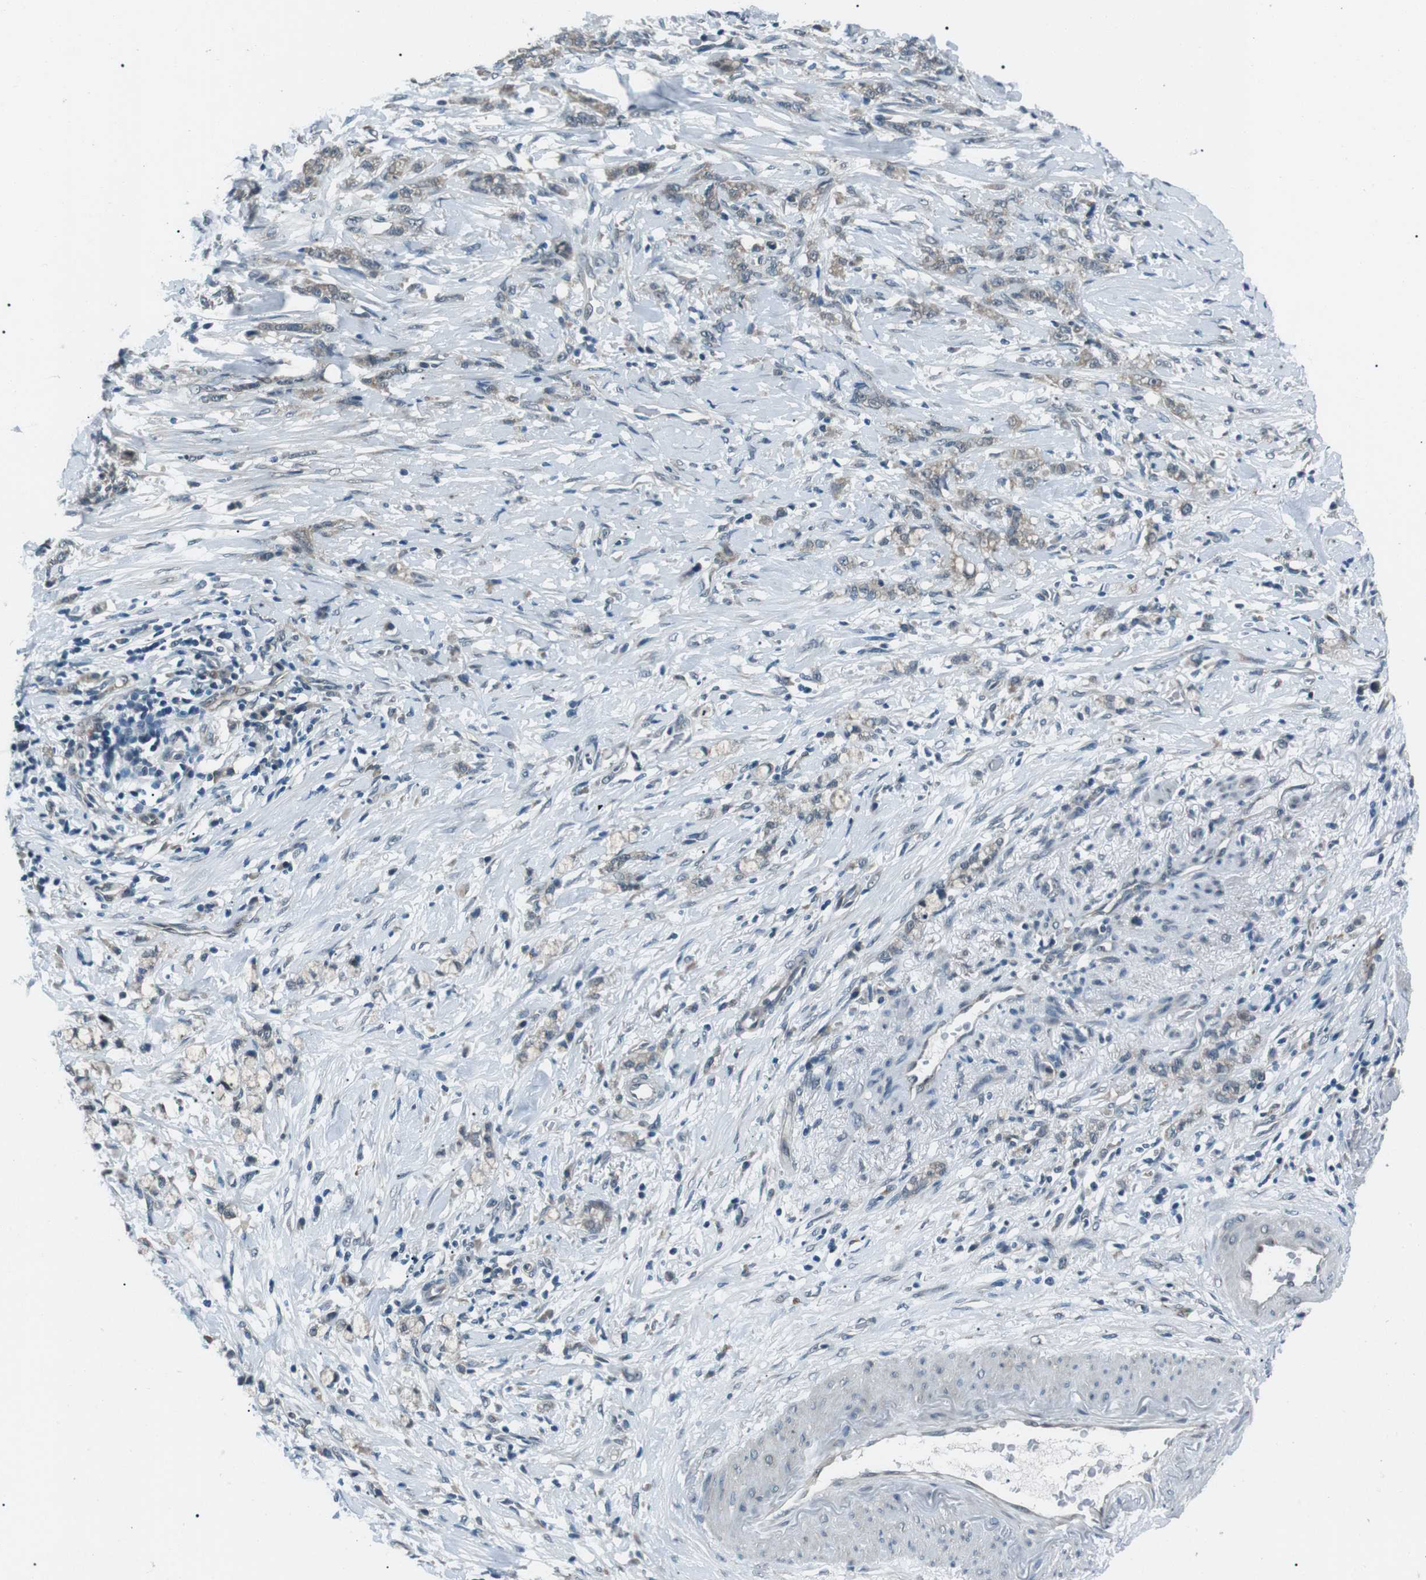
{"staining": {"intensity": "negative", "quantity": "none", "location": "none"}, "tissue": "stomach cancer", "cell_type": "Tumor cells", "image_type": "cancer", "snomed": [{"axis": "morphology", "description": "Adenocarcinoma, NOS"}, {"axis": "topography", "description": "Stomach, lower"}], "caption": "Protein analysis of stomach cancer (adenocarcinoma) displays no significant expression in tumor cells.", "gene": "LRIG2", "patient": {"sex": "male", "age": 88}}